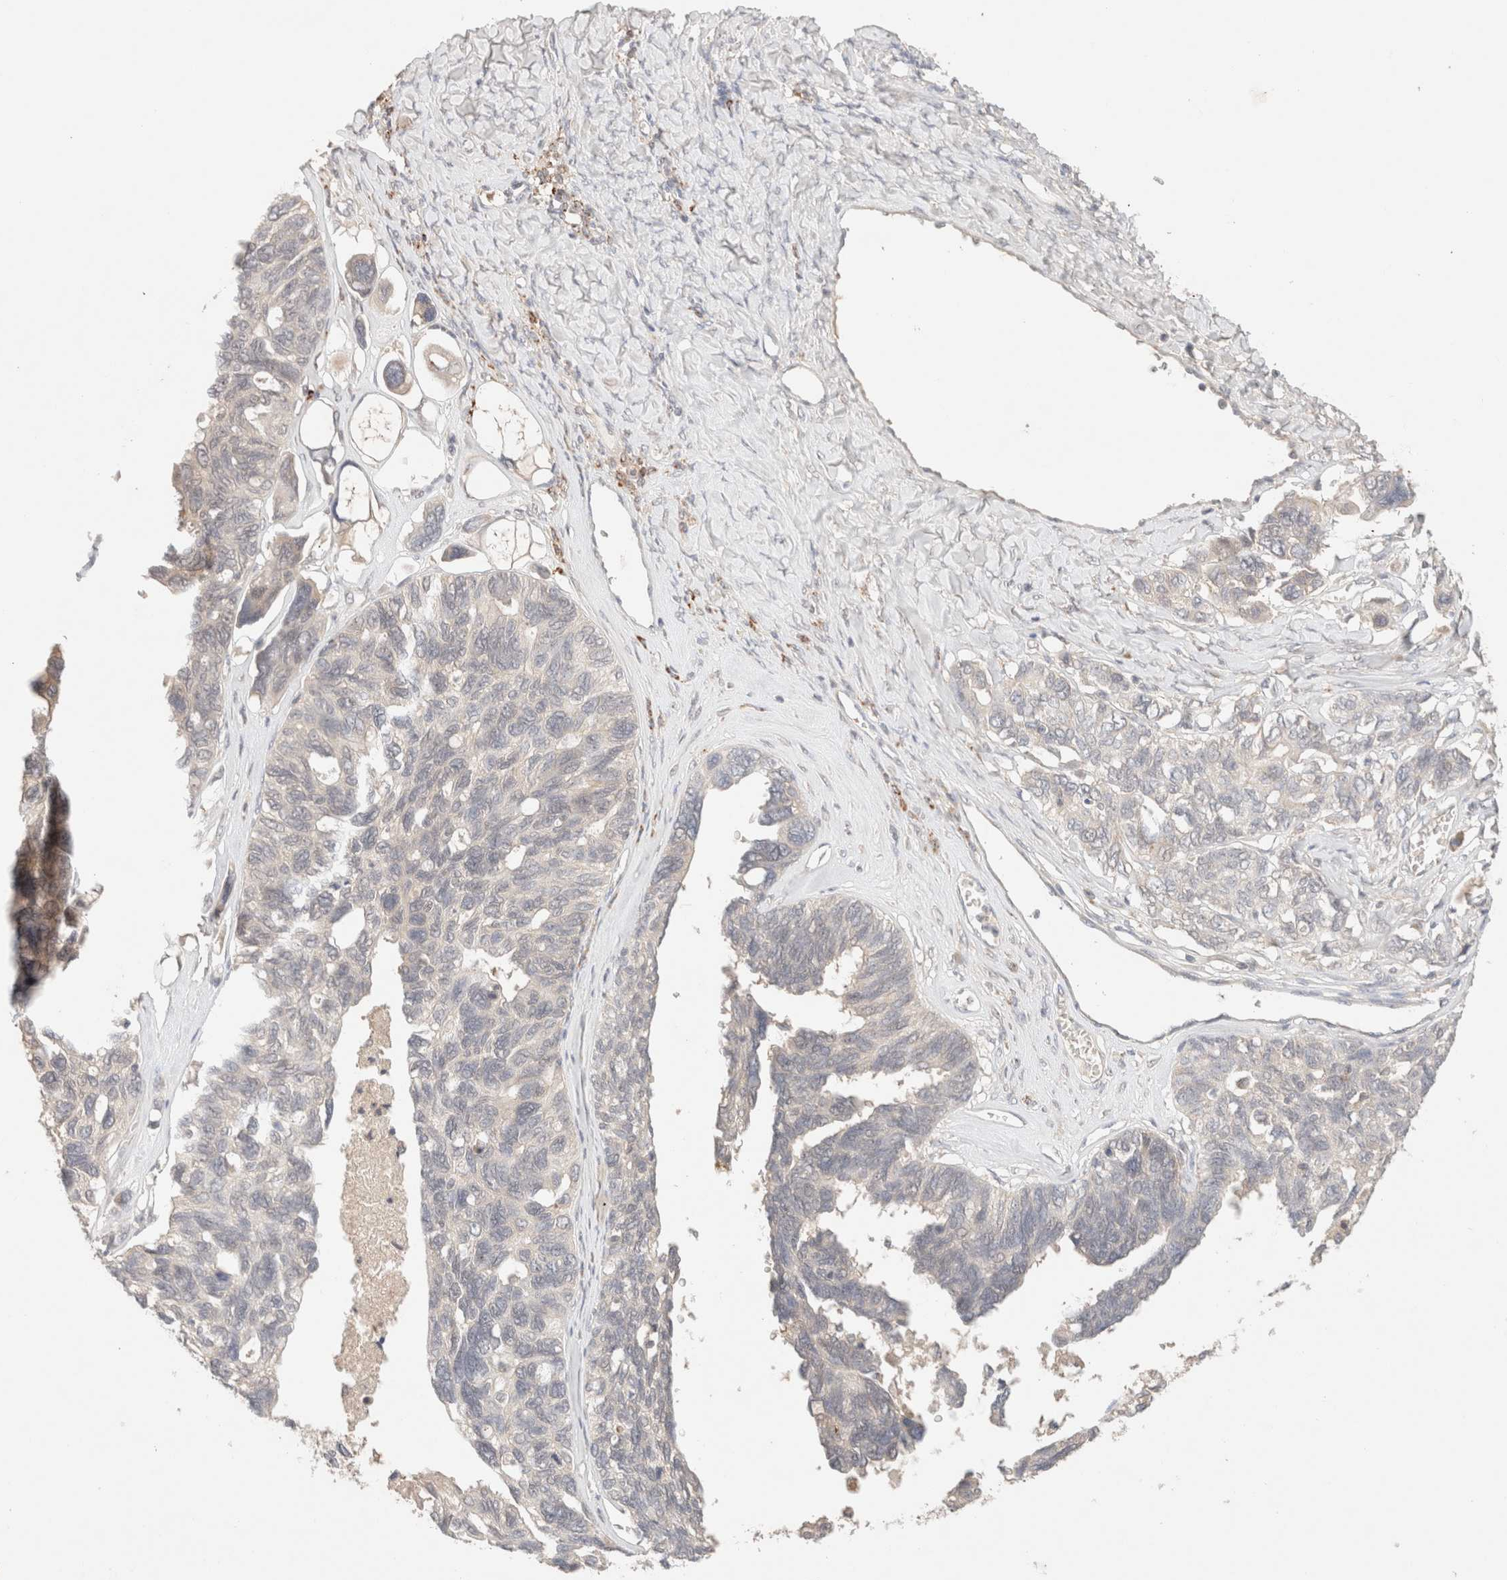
{"staining": {"intensity": "negative", "quantity": "none", "location": "none"}, "tissue": "ovarian cancer", "cell_type": "Tumor cells", "image_type": "cancer", "snomed": [{"axis": "morphology", "description": "Cystadenocarcinoma, serous, NOS"}, {"axis": "topography", "description": "Ovary"}], "caption": "Ovarian cancer (serous cystadenocarcinoma) was stained to show a protein in brown. There is no significant expression in tumor cells.", "gene": "SARM1", "patient": {"sex": "female", "age": 79}}